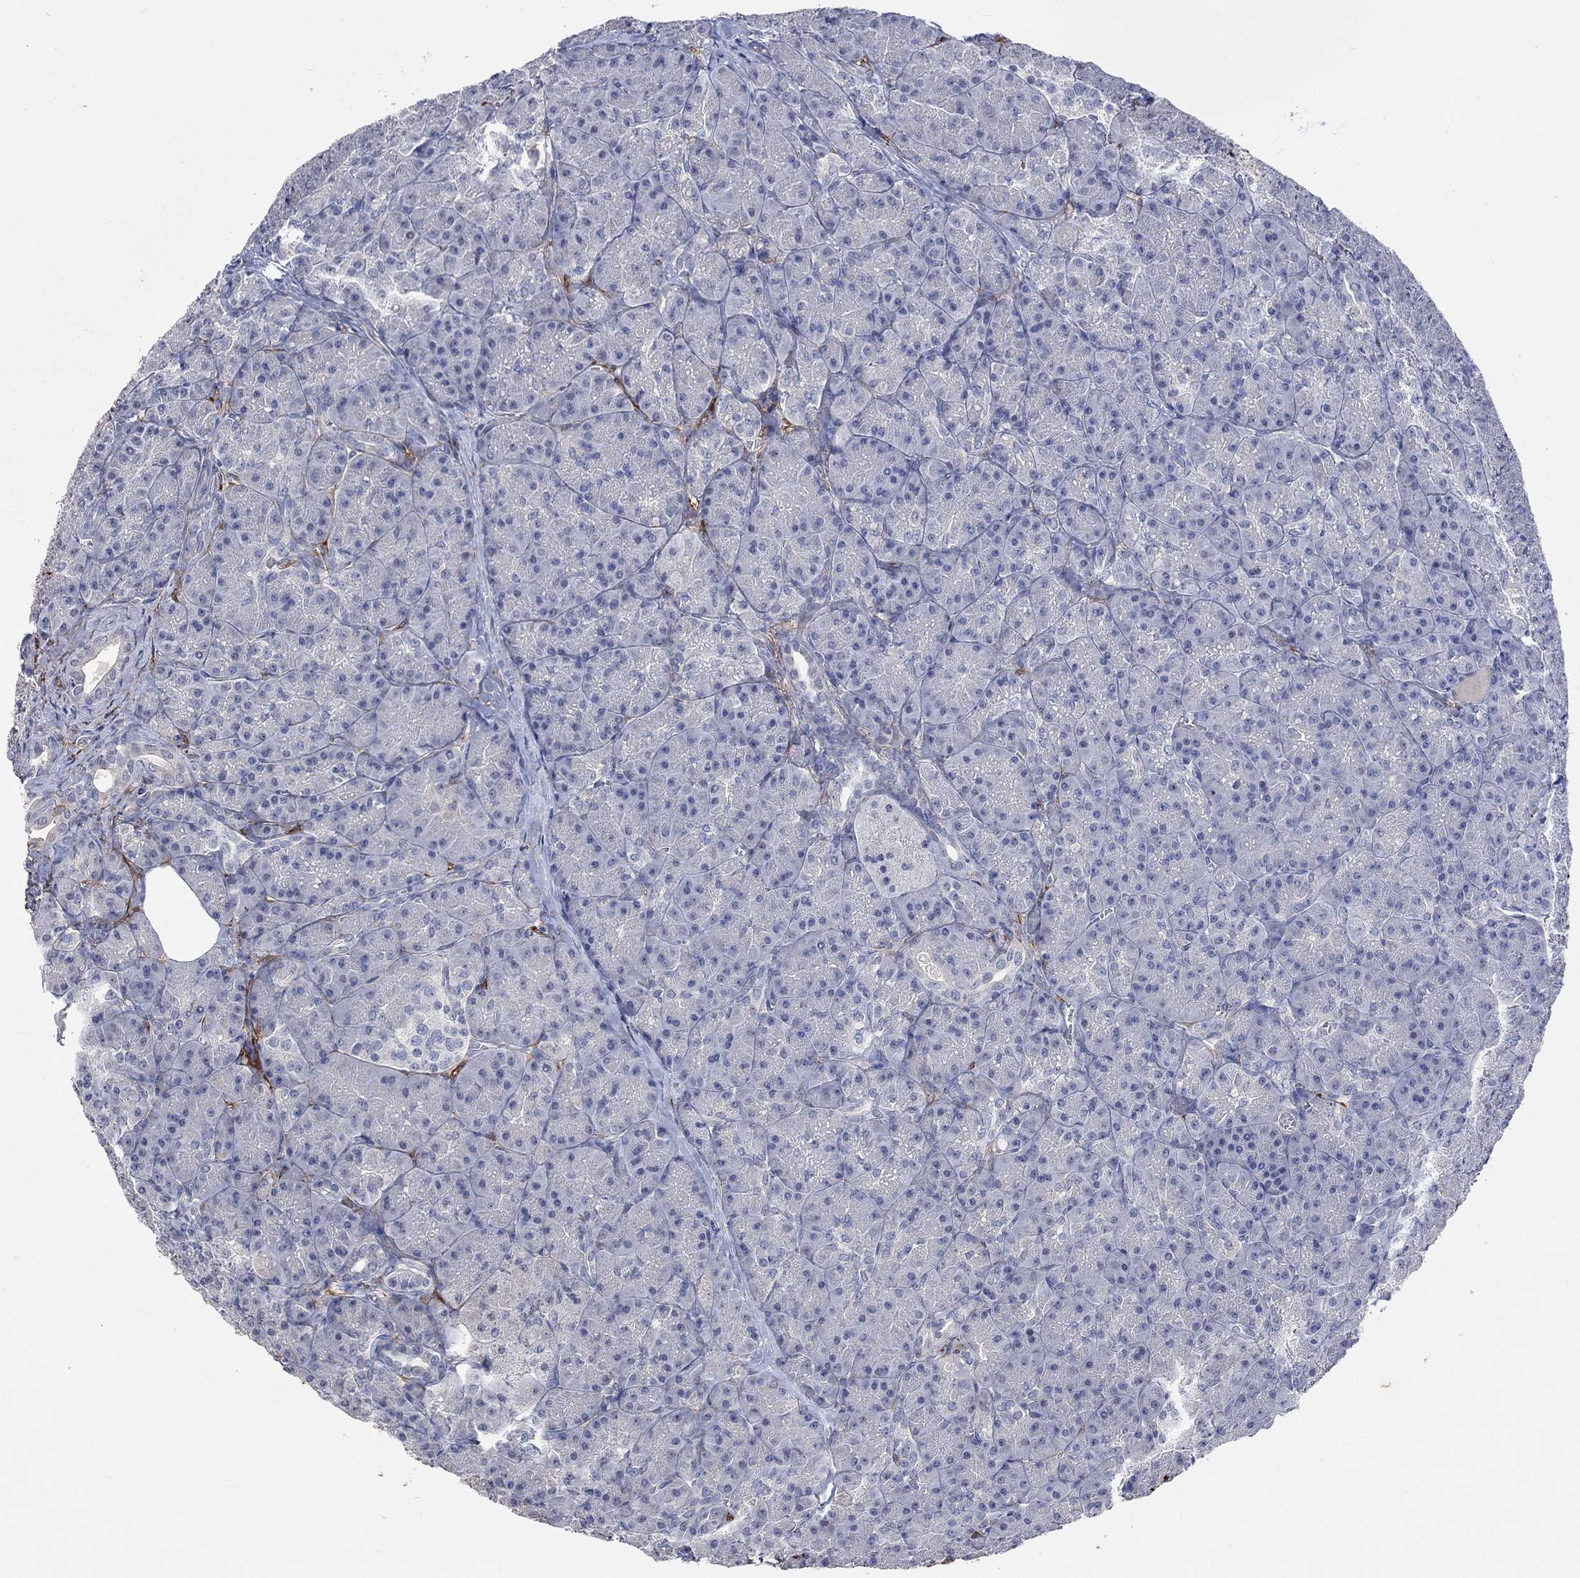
{"staining": {"intensity": "negative", "quantity": "none", "location": "none"}, "tissue": "pancreas", "cell_type": "Exocrine glandular cells", "image_type": "normal", "snomed": [{"axis": "morphology", "description": "Normal tissue, NOS"}, {"axis": "topography", "description": "Pancreas"}], "caption": "This is a histopathology image of immunohistochemistry staining of unremarkable pancreas, which shows no staining in exocrine glandular cells. (DAB immunohistochemistry visualized using brightfield microscopy, high magnification).", "gene": "TGM2", "patient": {"sex": "male", "age": 57}}